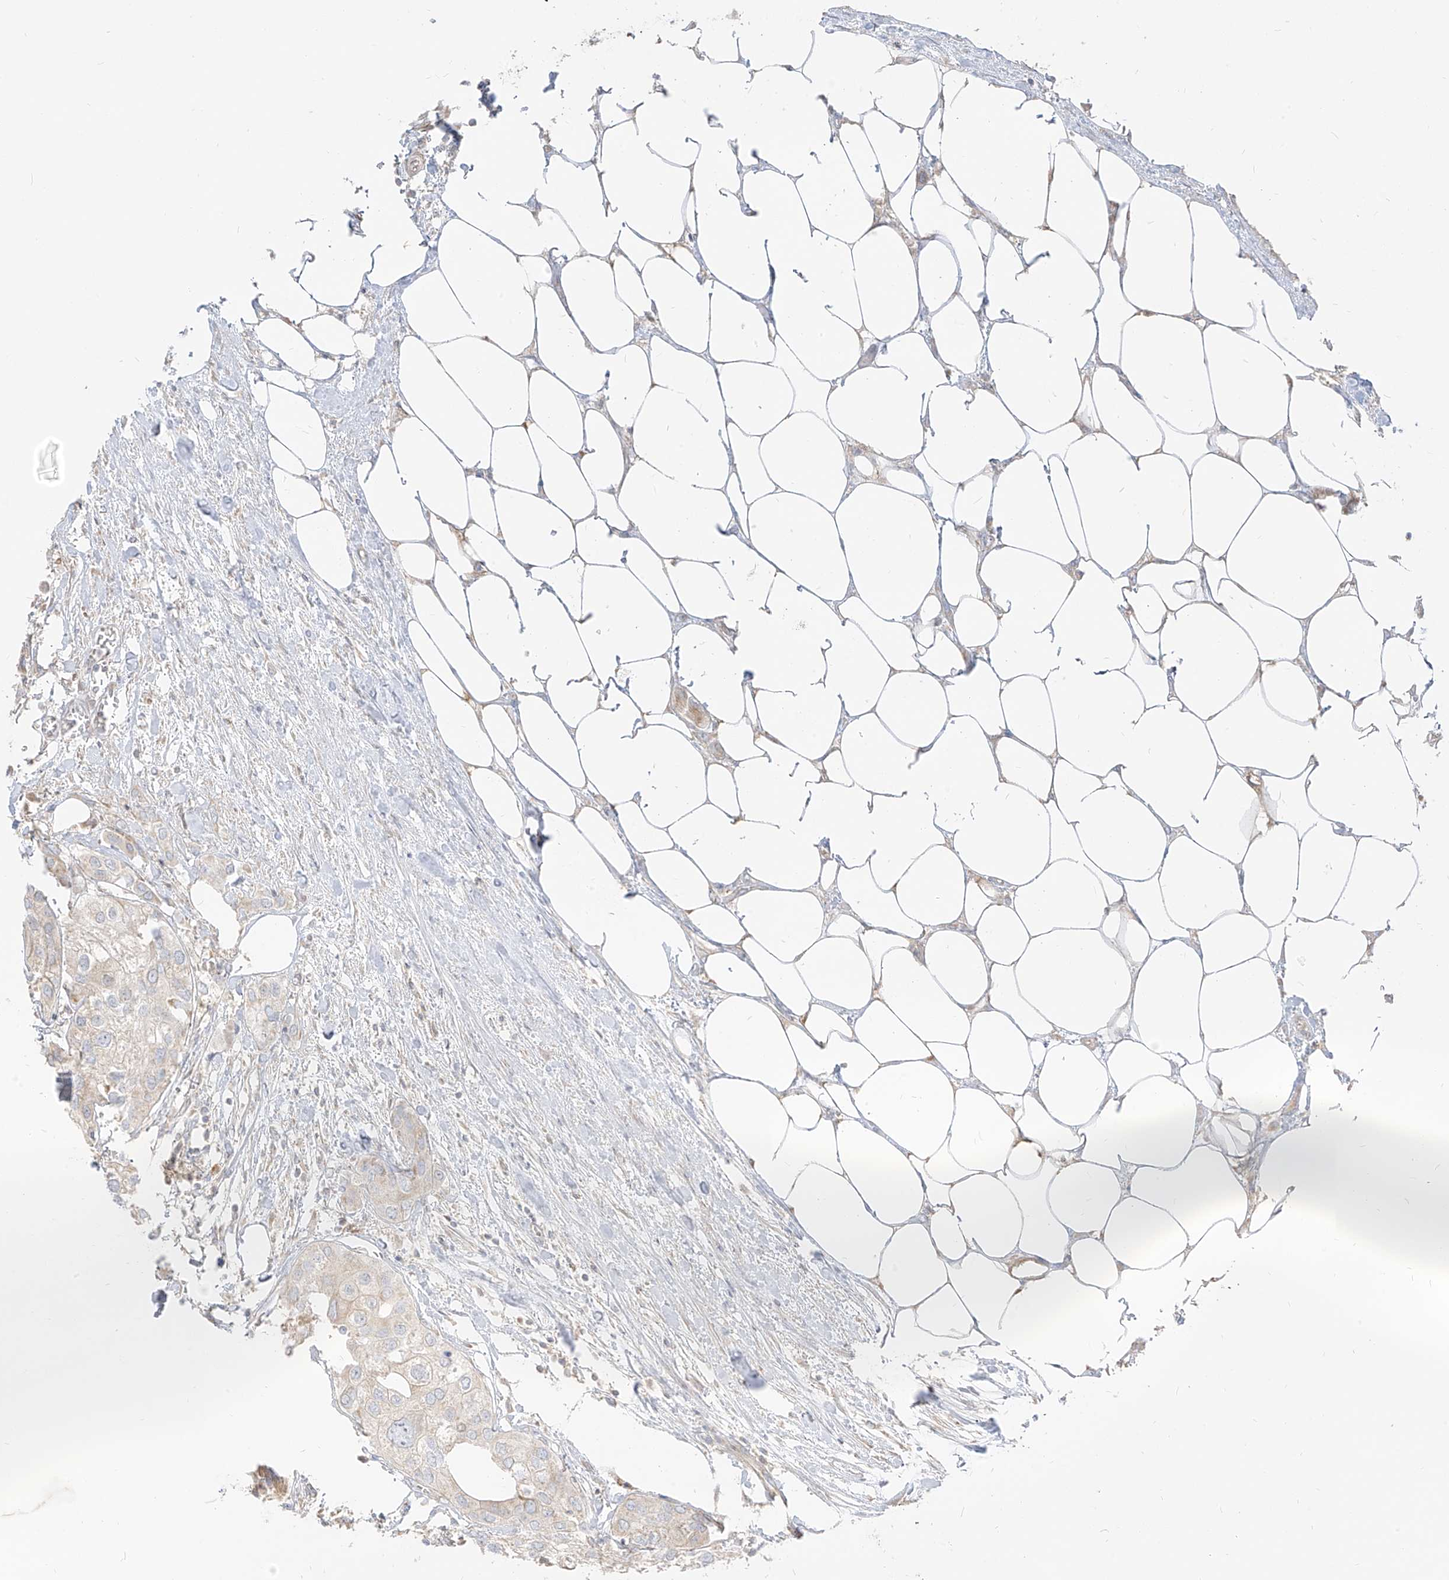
{"staining": {"intensity": "negative", "quantity": "none", "location": "none"}, "tissue": "urothelial cancer", "cell_type": "Tumor cells", "image_type": "cancer", "snomed": [{"axis": "morphology", "description": "Urothelial carcinoma, High grade"}, {"axis": "topography", "description": "Urinary bladder"}], "caption": "An IHC micrograph of high-grade urothelial carcinoma is shown. There is no staining in tumor cells of high-grade urothelial carcinoma.", "gene": "ZIM3", "patient": {"sex": "male", "age": 64}}